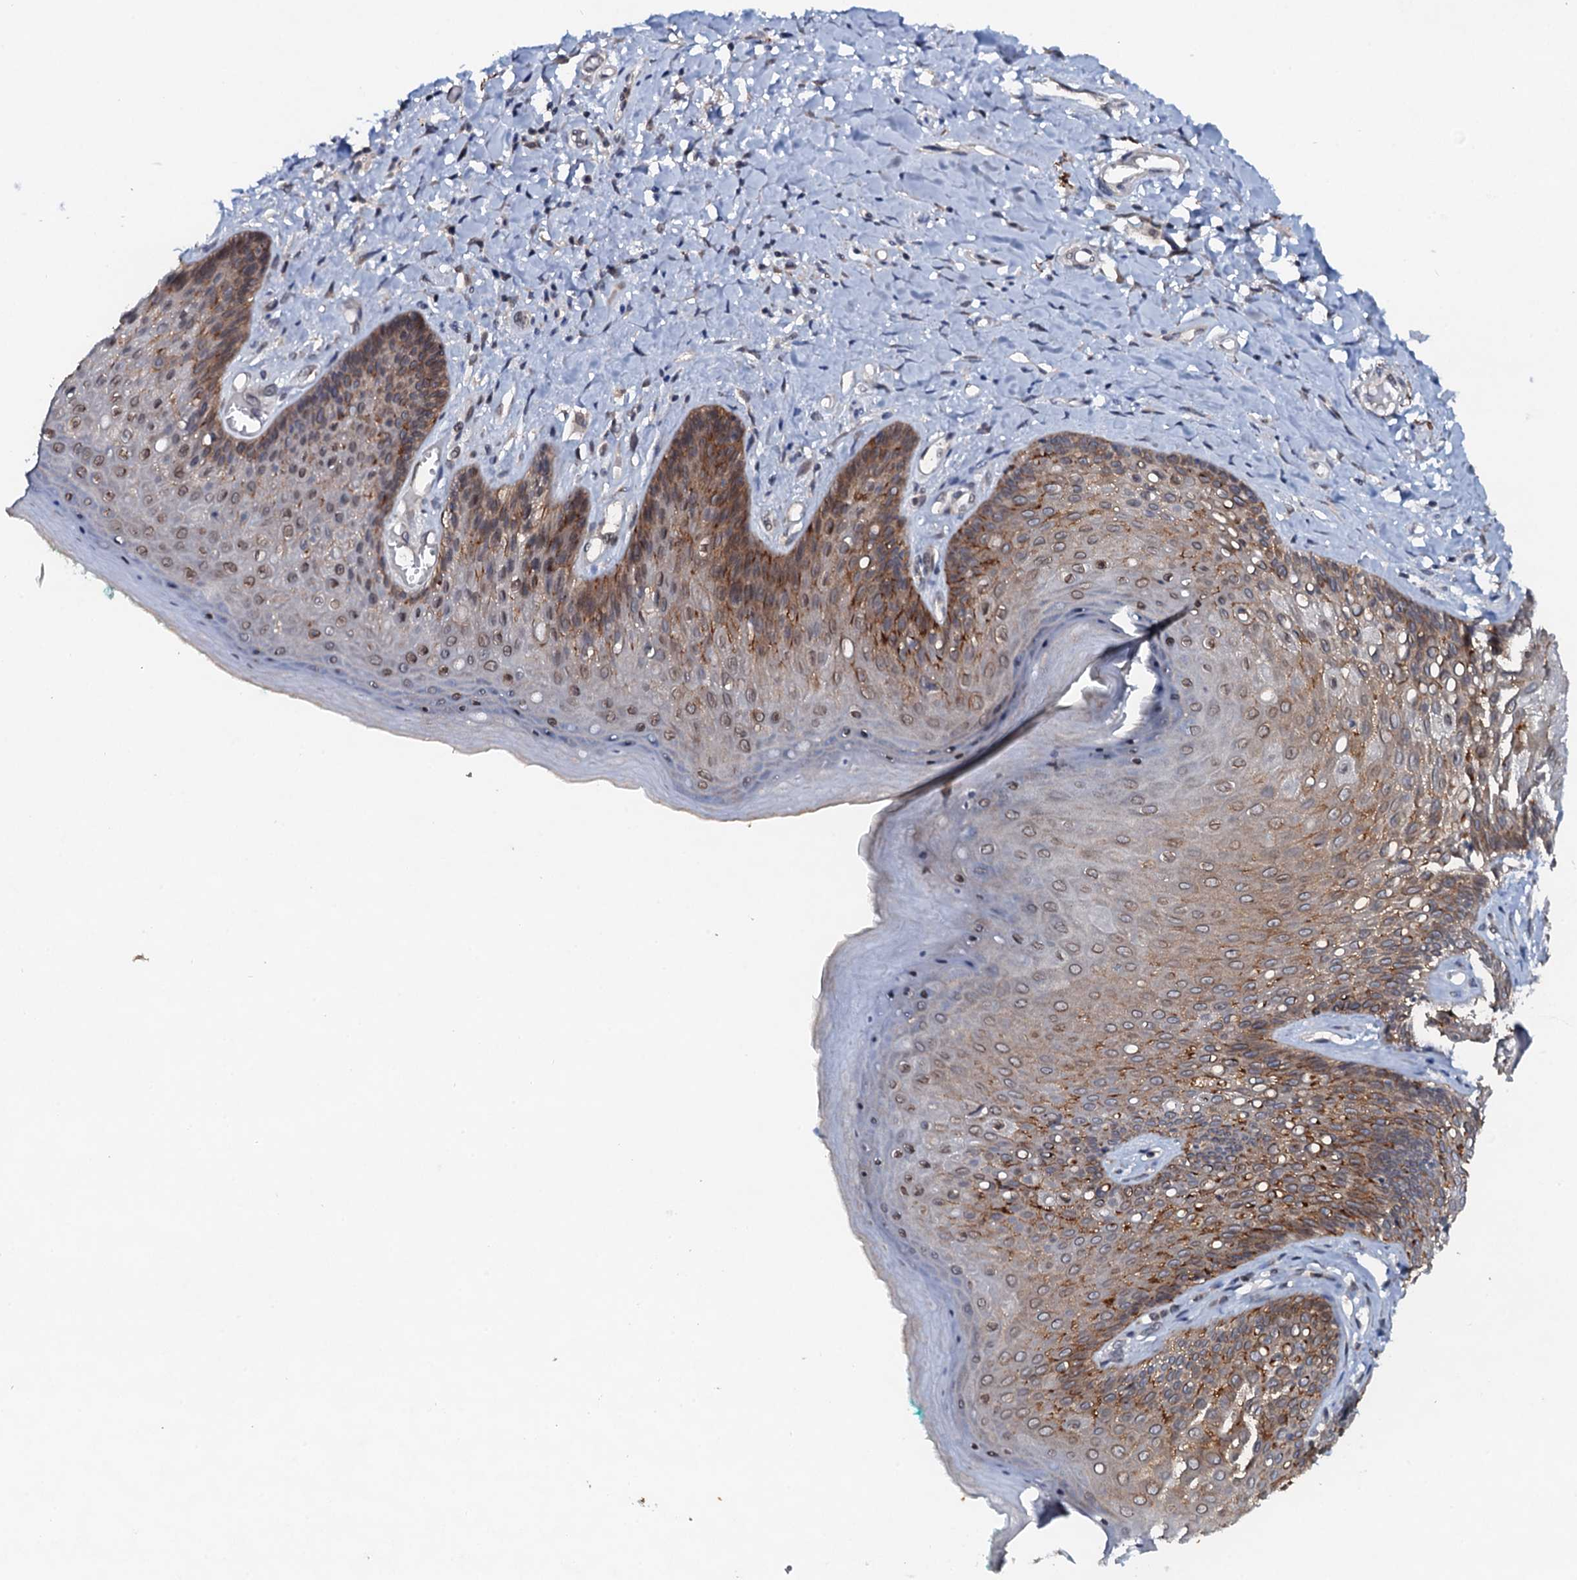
{"staining": {"intensity": "moderate", "quantity": "25%-75%", "location": "cytoplasmic/membranous,nuclear"}, "tissue": "skin", "cell_type": "Epidermal cells", "image_type": "normal", "snomed": [{"axis": "morphology", "description": "Normal tissue, NOS"}, {"axis": "topography", "description": "Anal"}], "caption": "Immunohistochemistry (IHC) of normal skin exhibits medium levels of moderate cytoplasmic/membranous,nuclear staining in approximately 25%-75% of epidermal cells. The protein of interest is stained brown, and the nuclei are stained in blue (DAB IHC with brightfield microscopy, high magnification).", "gene": "SNTA1", "patient": {"sex": "male", "age": 78}}